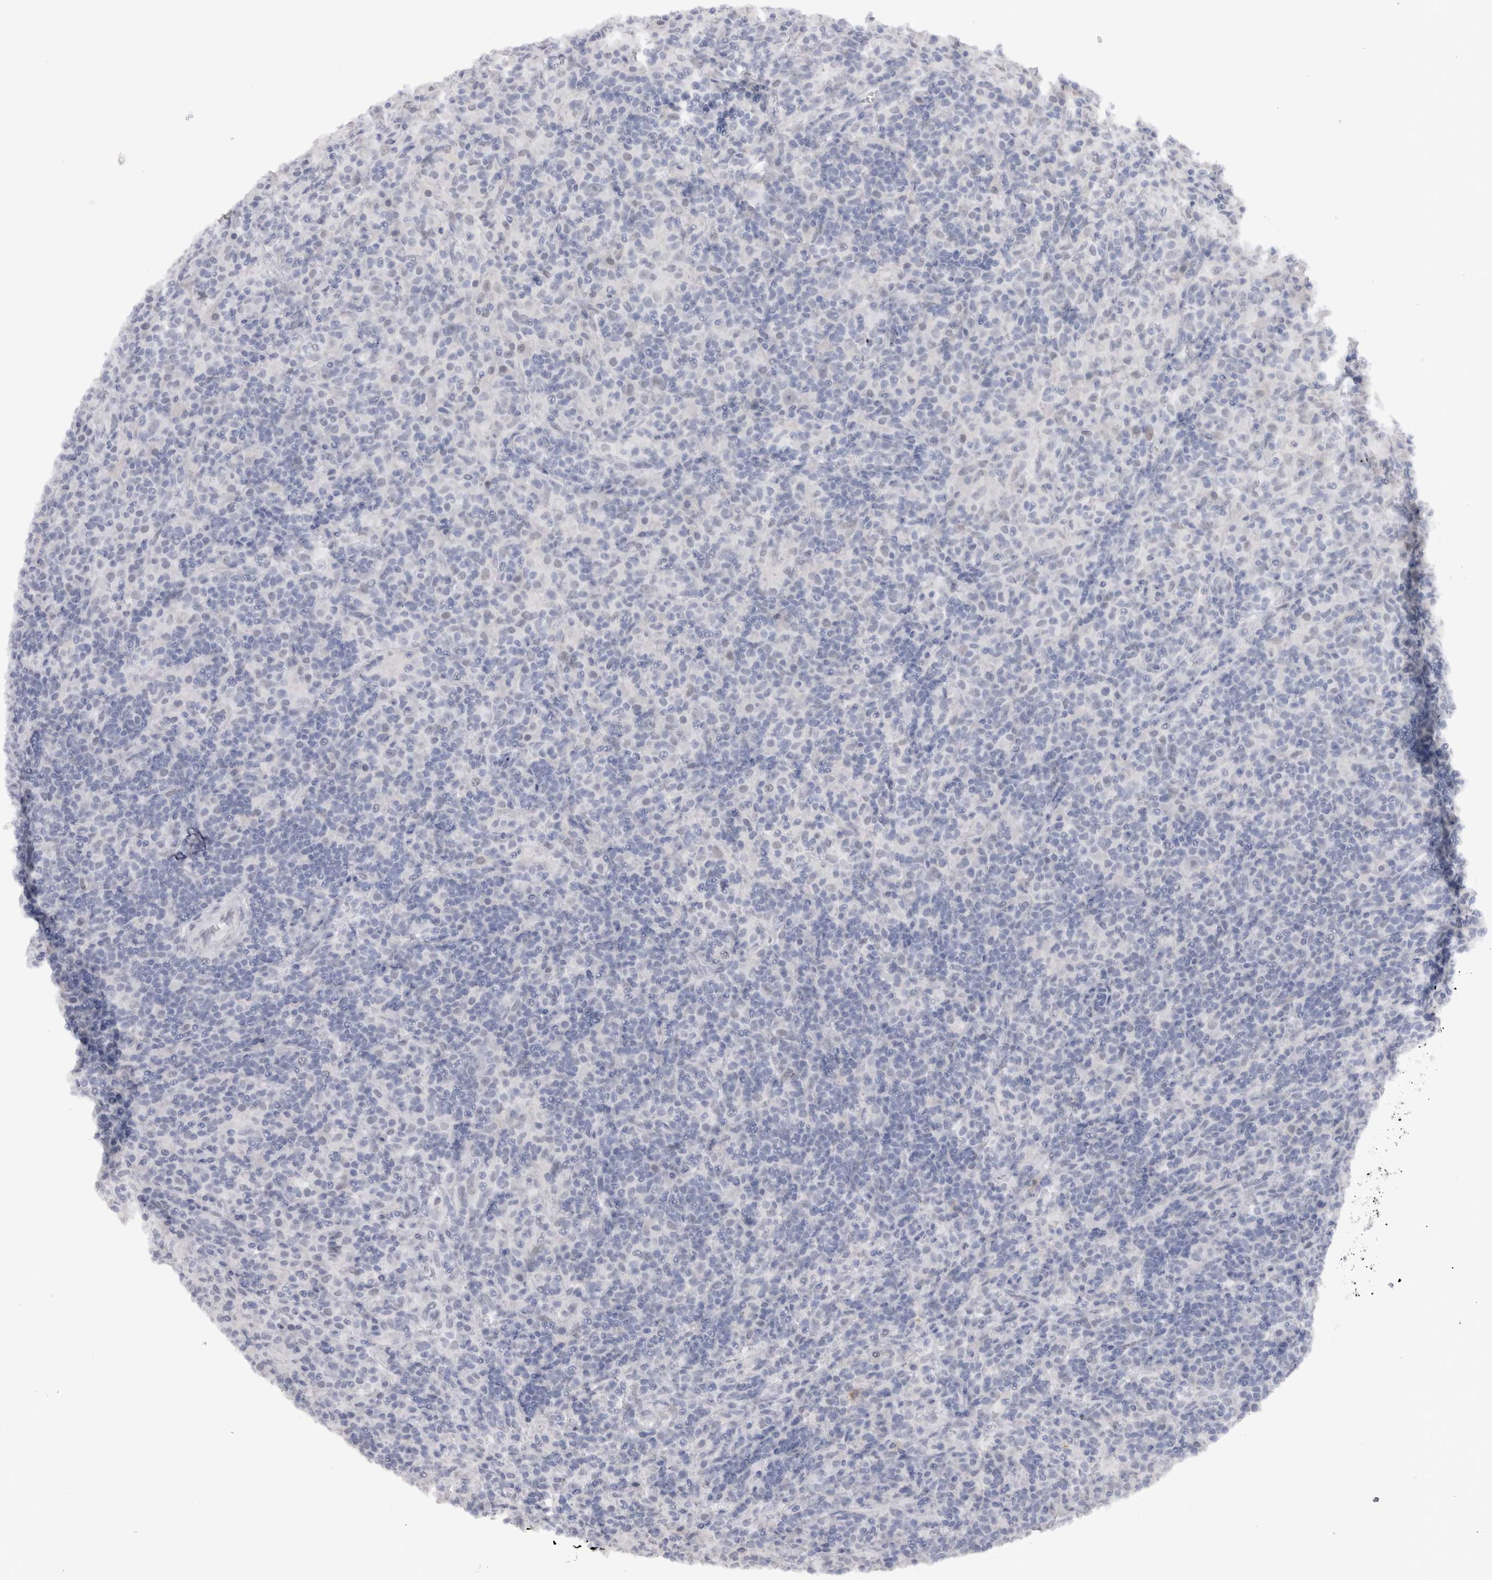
{"staining": {"intensity": "negative", "quantity": "none", "location": "none"}, "tissue": "lymphoma", "cell_type": "Tumor cells", "image_type": "cancer", "snomed": [{"axis": "morphology", "description": "Hodgkin's disease, NOS"}, {"axis": "topography", "description": "Lymph node"}], "caption": "A high-resolution histopathology image shows immunohistochemistry (IHC) staining of lymphoma, which exhibits no significant positivity in tumor cells.", "gene": "CDH17", "patient": {"sex": "male", "age": 70}}